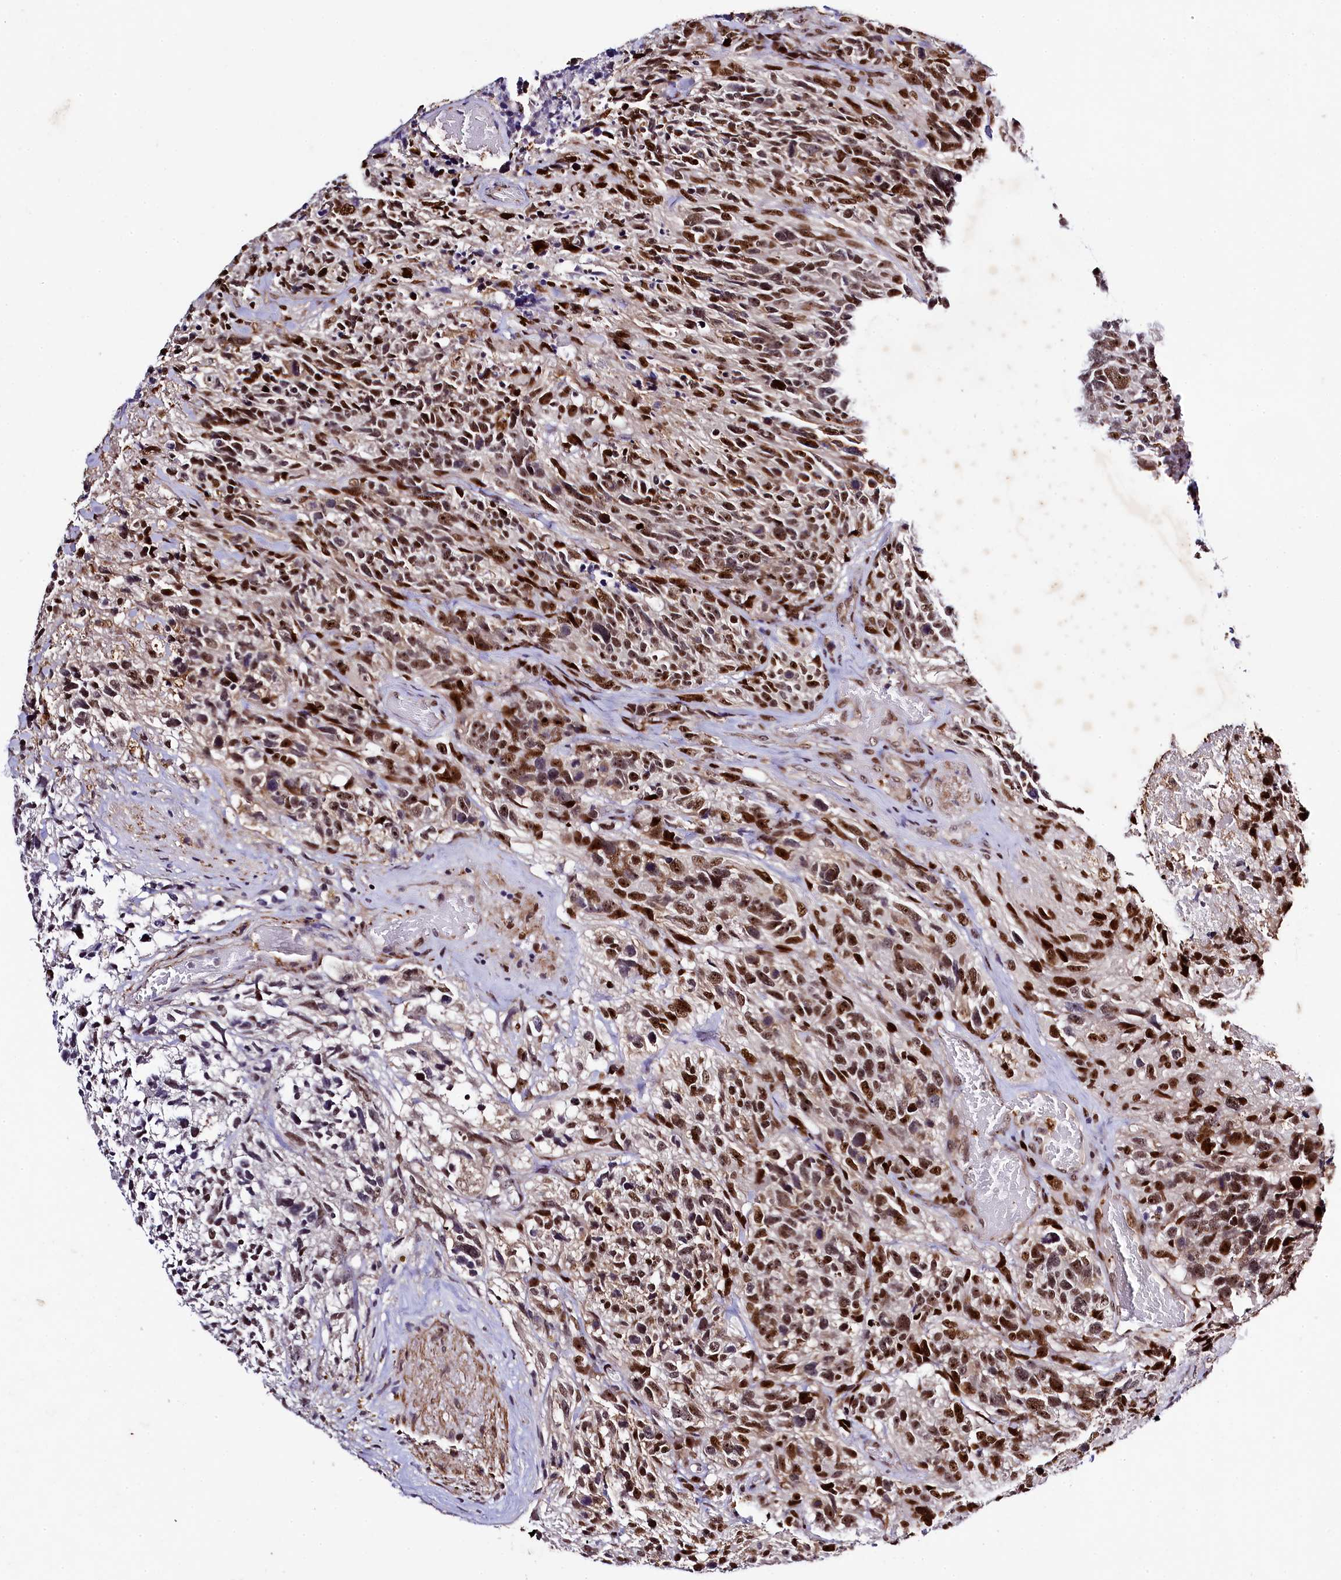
{"staining": {"intensity": "moderate", "quantity": ">75%", "location": "nuclear"}, "tissue": "glioma", "cell_type": "Tumor cells", "image_type": "cancer", "snomed": [{"axis": "morphology", "description": "Glioma, malignant, High grade"}, {"axis": "topography", "description": "Brain"}], "caption": "High-power microscopy captured an IHC micrograph of malignant glioma (high-grade), revealing moderate nuclear positivity in about >75% of tumor cells.", "gene": "SAMD10", "patient": {"sex": "male", "age": 69}}